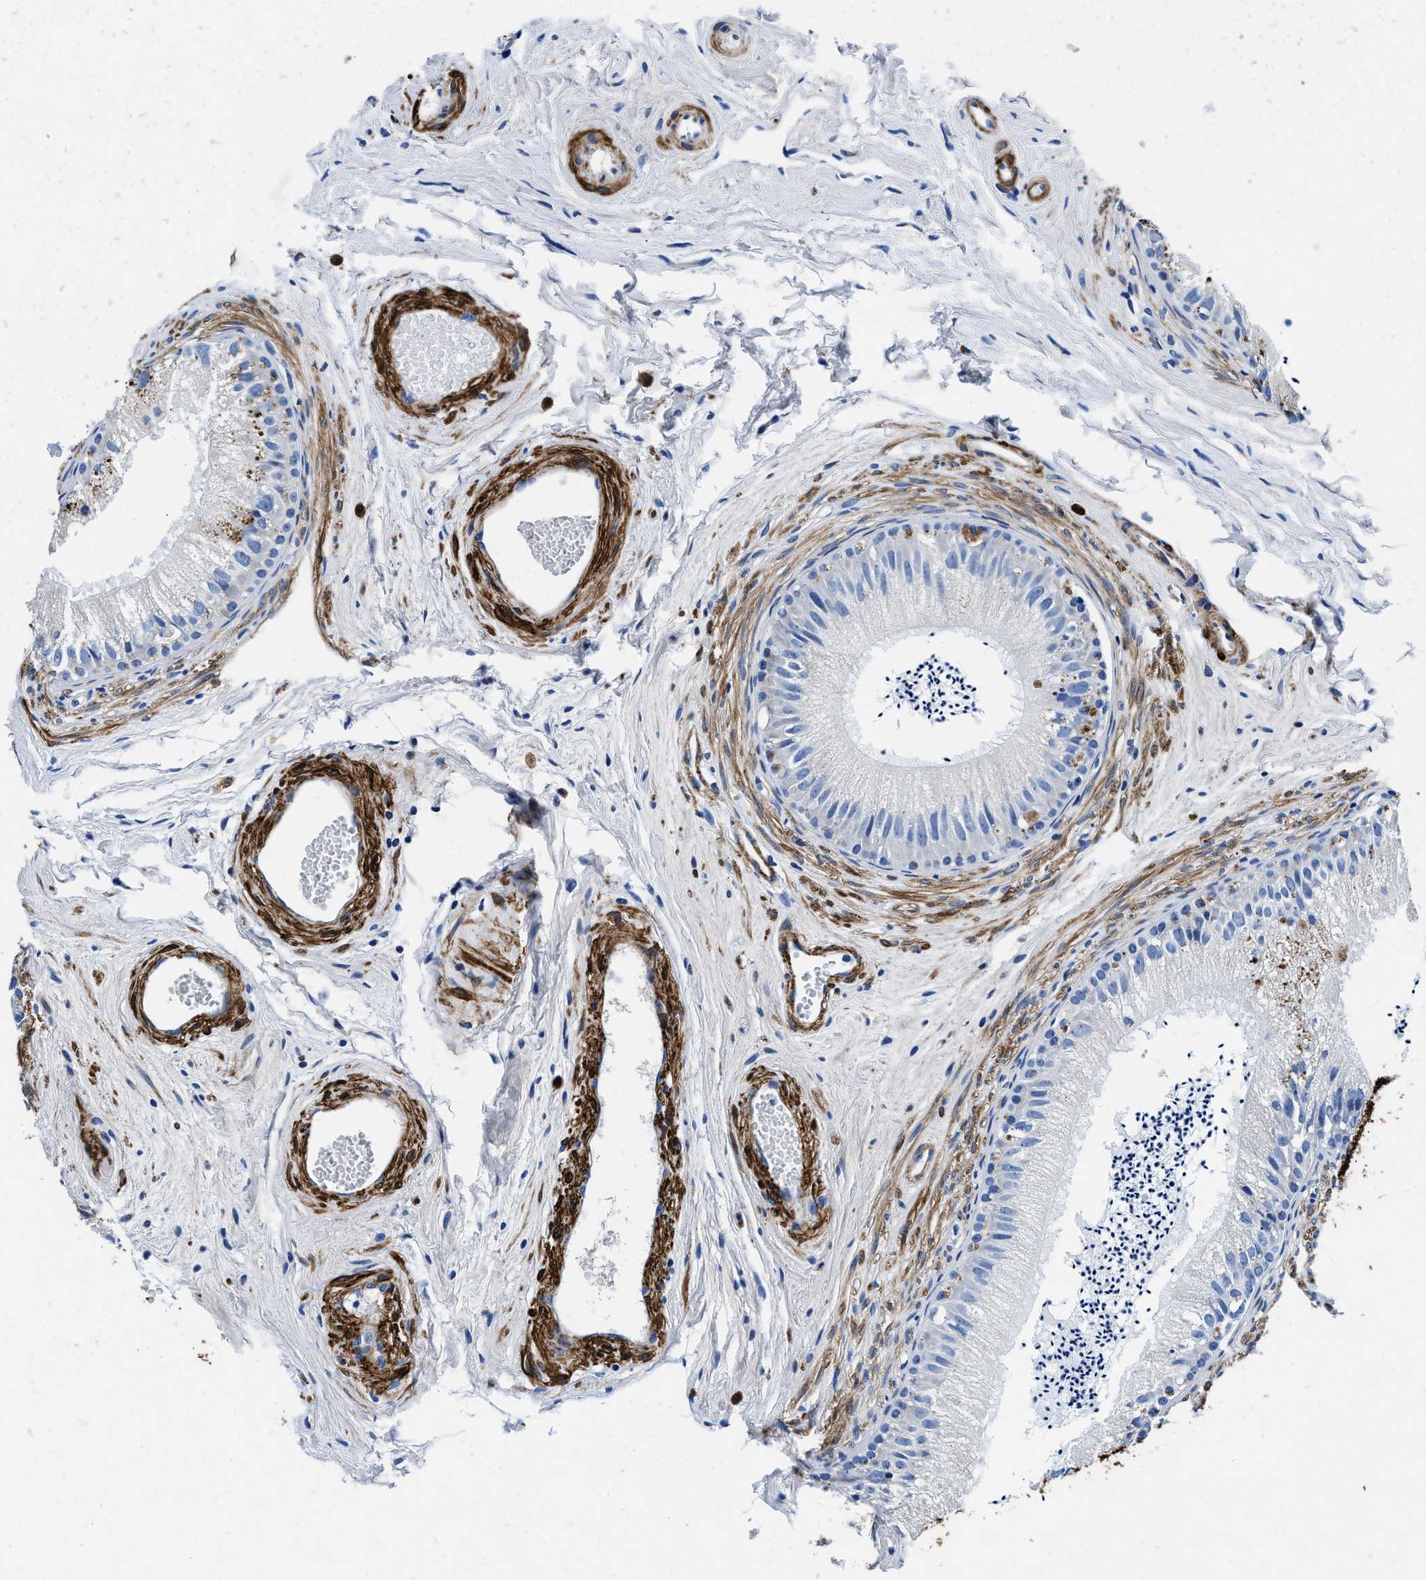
{"staining": {"intensity": "moderate", "quantity": "<25%", "location": "cytoplasmic/membranous"}, "tissue": "epididymis", "cell_type": "Glandular cells", "image_type": "normal", "snomed": [{"axis": "morphology", "description": "Normal tissue, NOS"}, {"axis": "topography", "description": "Epididymis"}], "caption": "Epididymis stained with IHC shows moderate cytoplasmic/membranous positivity in approximately <25% of glandular cells.", "gene": "TEX261", "patient": {"sex": "male", "age": 56}}